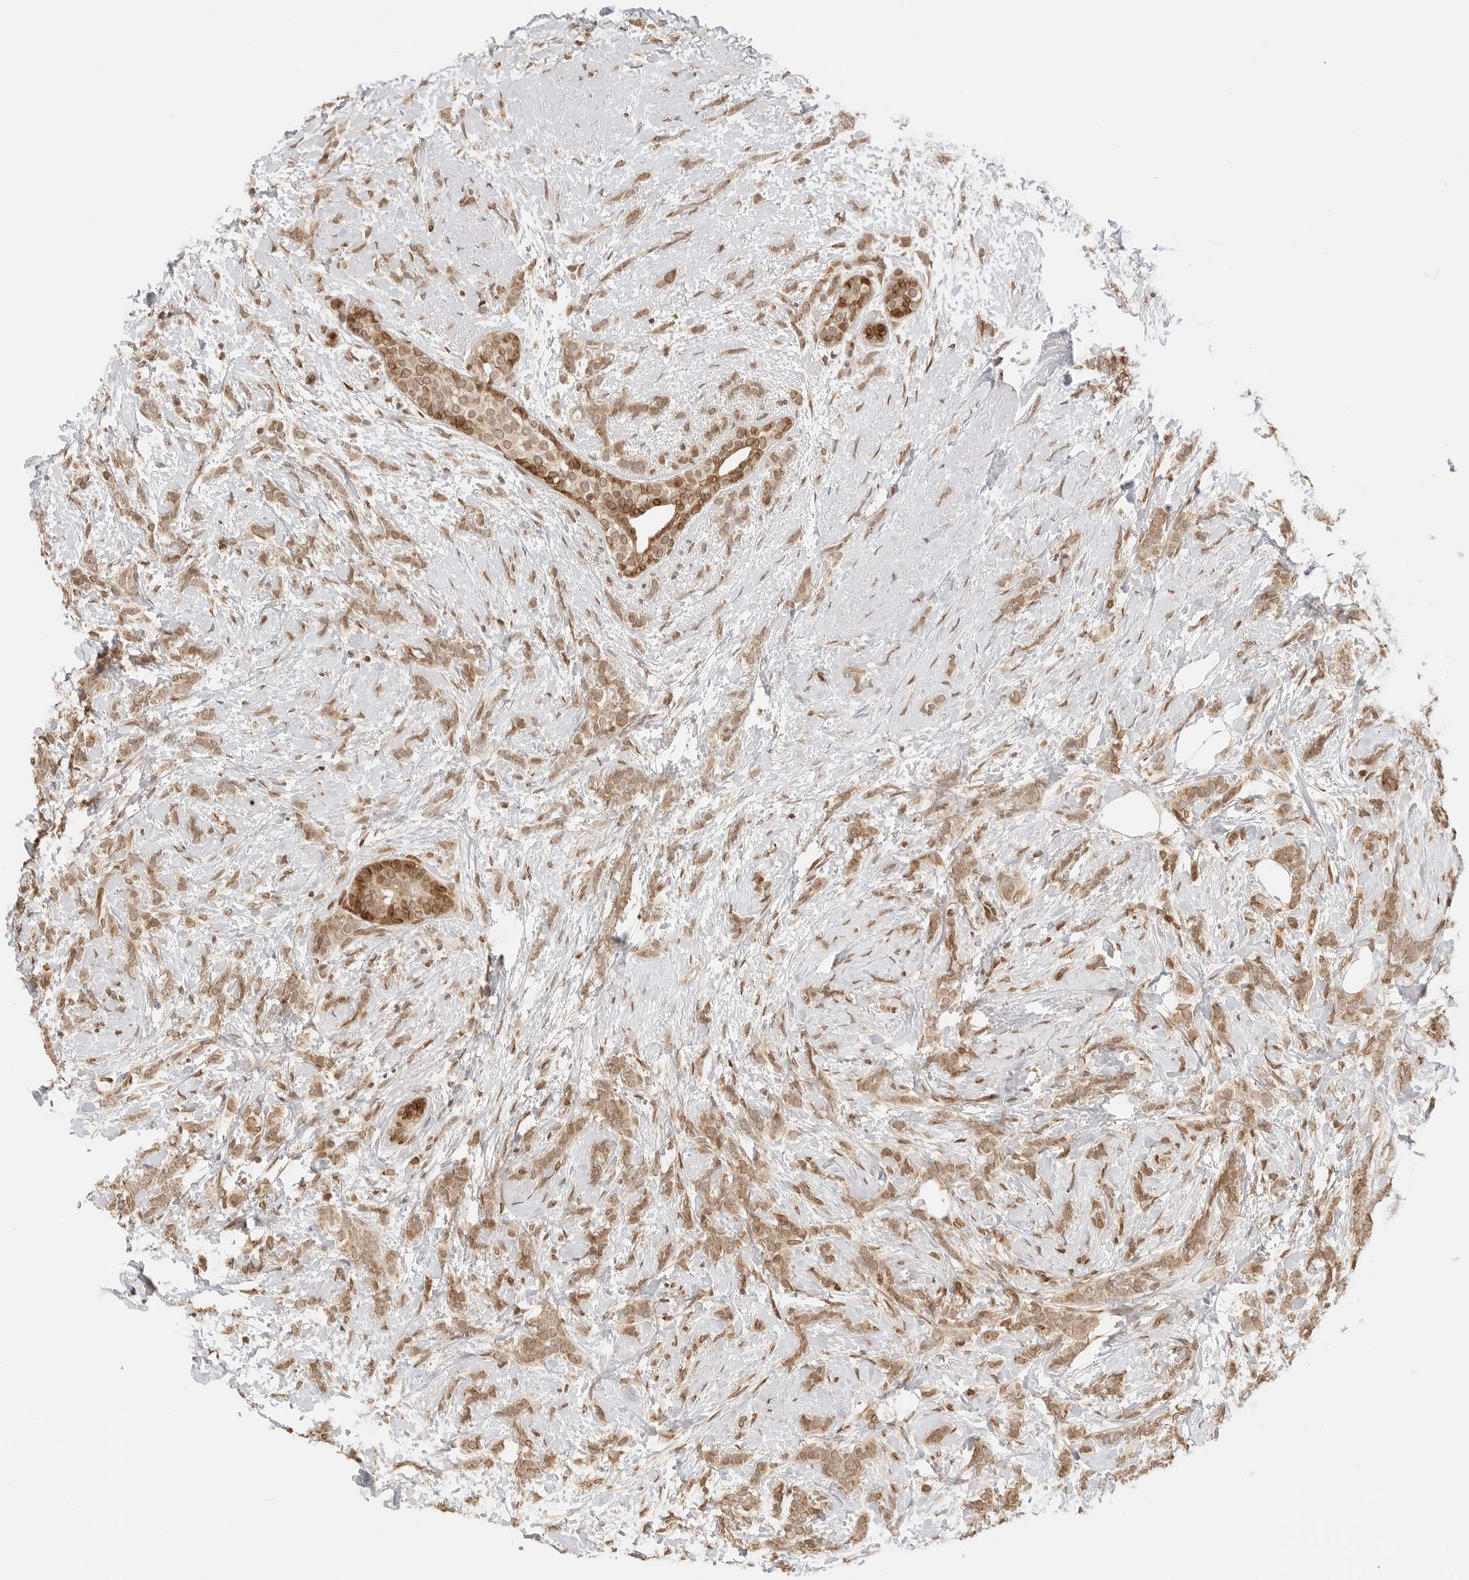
{"staining": {"intensity": "moderate", "quantity": ">75%", "location": "cytoplasmic/membranous,nuclear"}, "tissue": "breast cancer", "cell_type": "Tumor cells", "image_type": "cancer", "snomed": [{"axis": "morphology", "description": "Lobular carcinoma, in situ"}, {"axis": "morphology", "description": "Lobular carcinoma"}, {"axis": "topography", "description": "Breast"}], "caption": "IHC micrograph of human breast lobular carcinoma in situ stained for a protein (brown), which demonstrates medium levels of moderate cytoplasmic/membranous and nuclear staining in about >75% of tumor cells.", "gene": "POLH", "patient": {"sex": "female", "age": 41}}